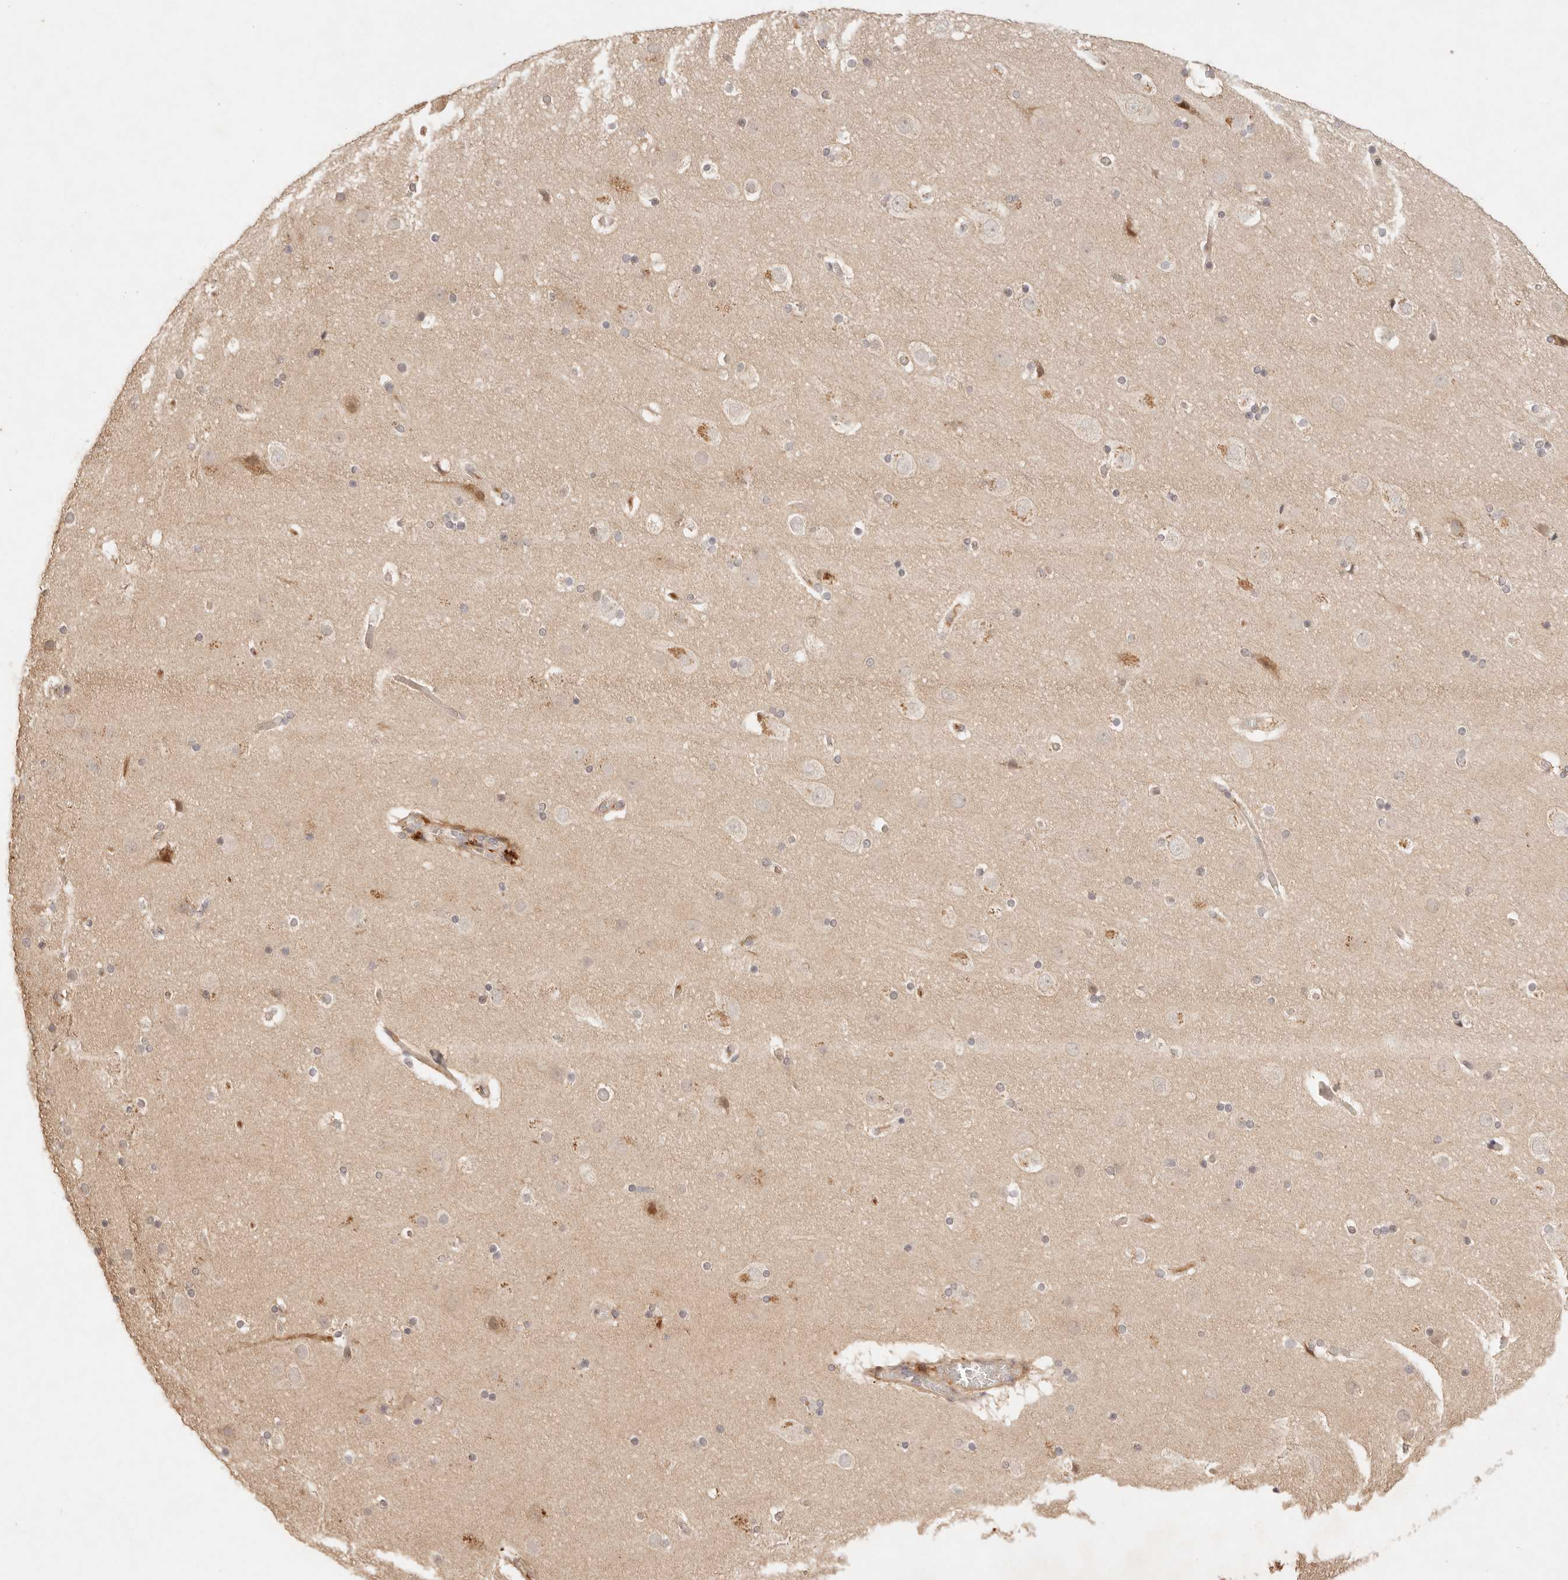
{"staining": {"intensity": "moderate", "quantity": "25%-75%", "location": "cytoplasmic/membranous"}, "tissue": "cerebral cortex", "cell_type": "Endothelial cells", "image_type": "normal", "snomed": [{"axis": "morphology", "description": "Normal tissue, NOS"}, {"axis": "topography", "description": "Cerebral cortex"}], "caption": "Protein analysis of benign cerebral cortex displays moderate cytoplasmic/membranous expression in about 25%-75% of endothelial cells. (Brightfield microscopy of DAB IHC at high magnification).", "gene": "PHLDA3", "patient": {"sex": "male", "age": 57}}